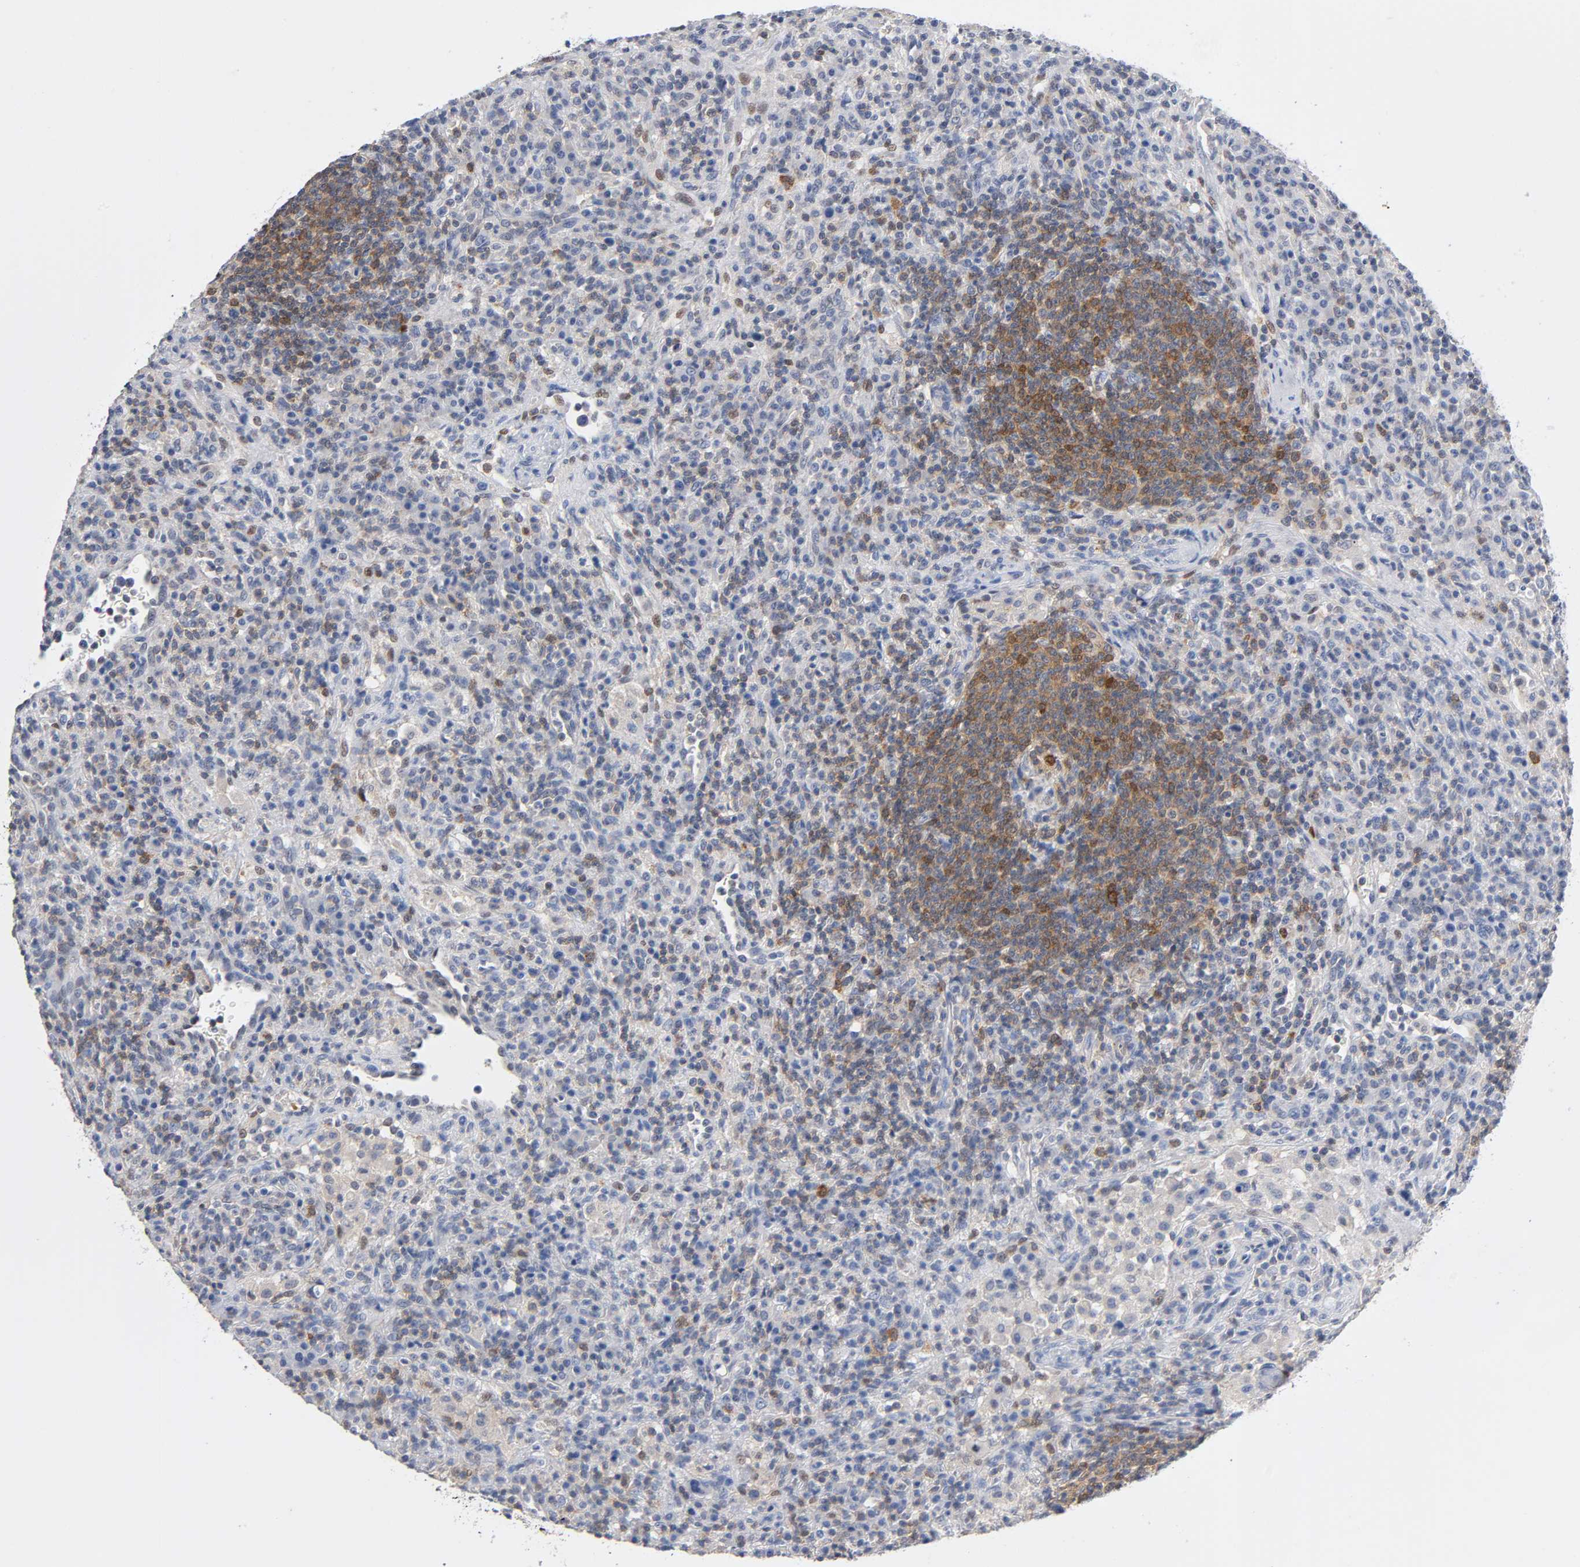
{"staining": {"intensity": "moderate", "quantity": "25%-75%", "location": "nuclear"}, "tissue": "lymphoma", "cell_type": "Tumor cells", "image_type": "cancer", "snomed": [{"axis": "morphology", "description": "Hodgkin's disease, NOS"}, {"axis": "topography", "description": "Lymph node"}], "caption": "This histopathology image exhibits Hodgkin's disease stained with immunohistochemistry (IHC) to label a protein in brown. The nuclear of tumor cells show moderate positivity for the protein. Nuclei are counter-stained blue.", "gene": "NFATC1", "patient": {"sex": "male", "age": 65}}